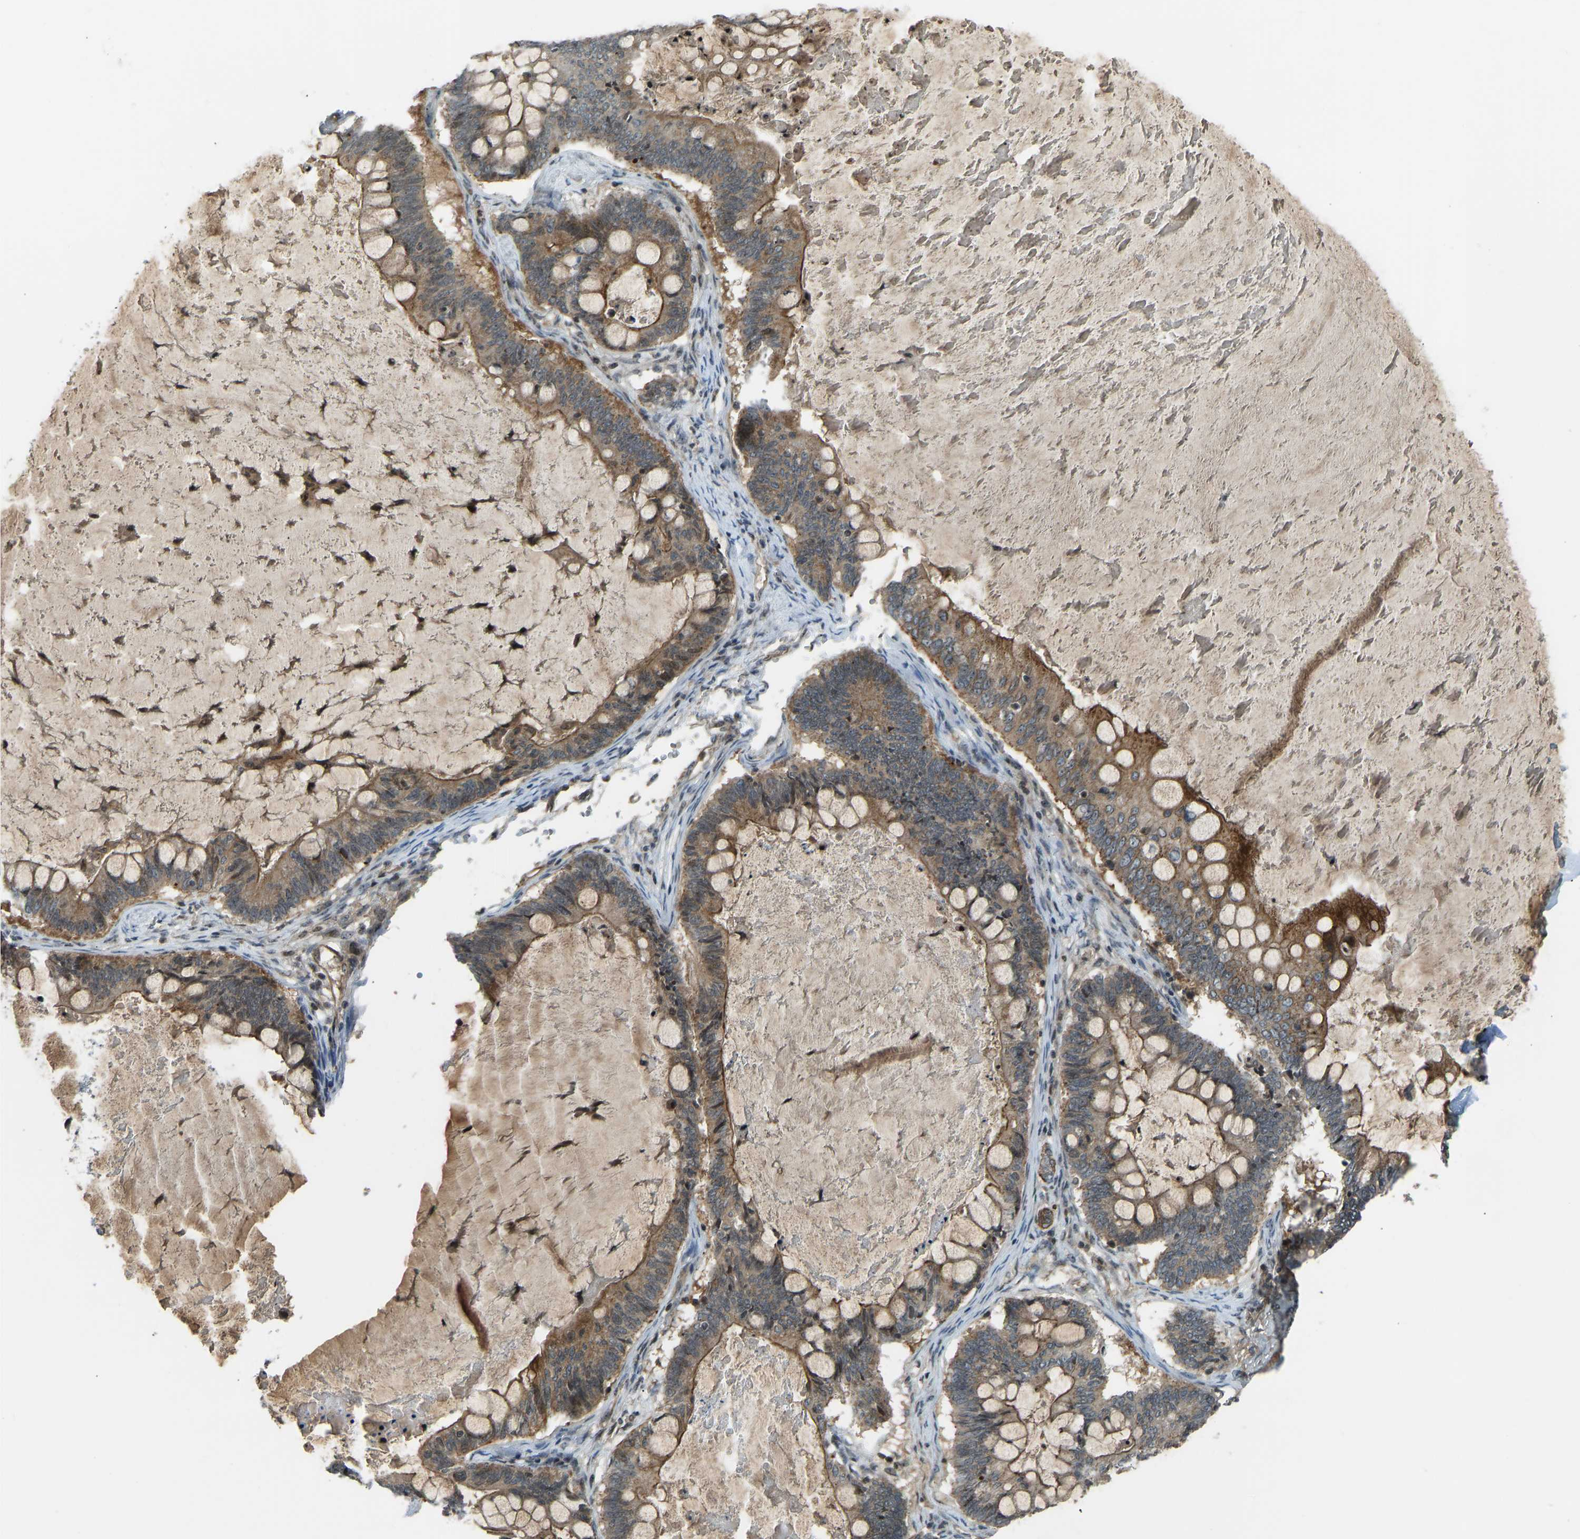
{"staining": {"intensity": "moderate", "quantity": ">75%", "location": "cytoplasmic/membranous"}, "tissue": "ovarian cancer", "cell_type": "Tumor cells", "image_type": "cancer", "snomed": [{"axis": "morphology", "description": "Cystadenocarcinoma, mucinous, NOS"}, {"axis": "topography", "description": "Ovary"}], "caption": "Immunohistochemistry (IHC) (DAB (3,3'-diaminobenzidine)) staining of ovarian mucinous cystadenocarcinoma displays moderate cytoplasmic/membranous protein expression in about >75% of tumor cells.", "gene": "SVOPL", "patient": {"sex": "female", "age": 61}}